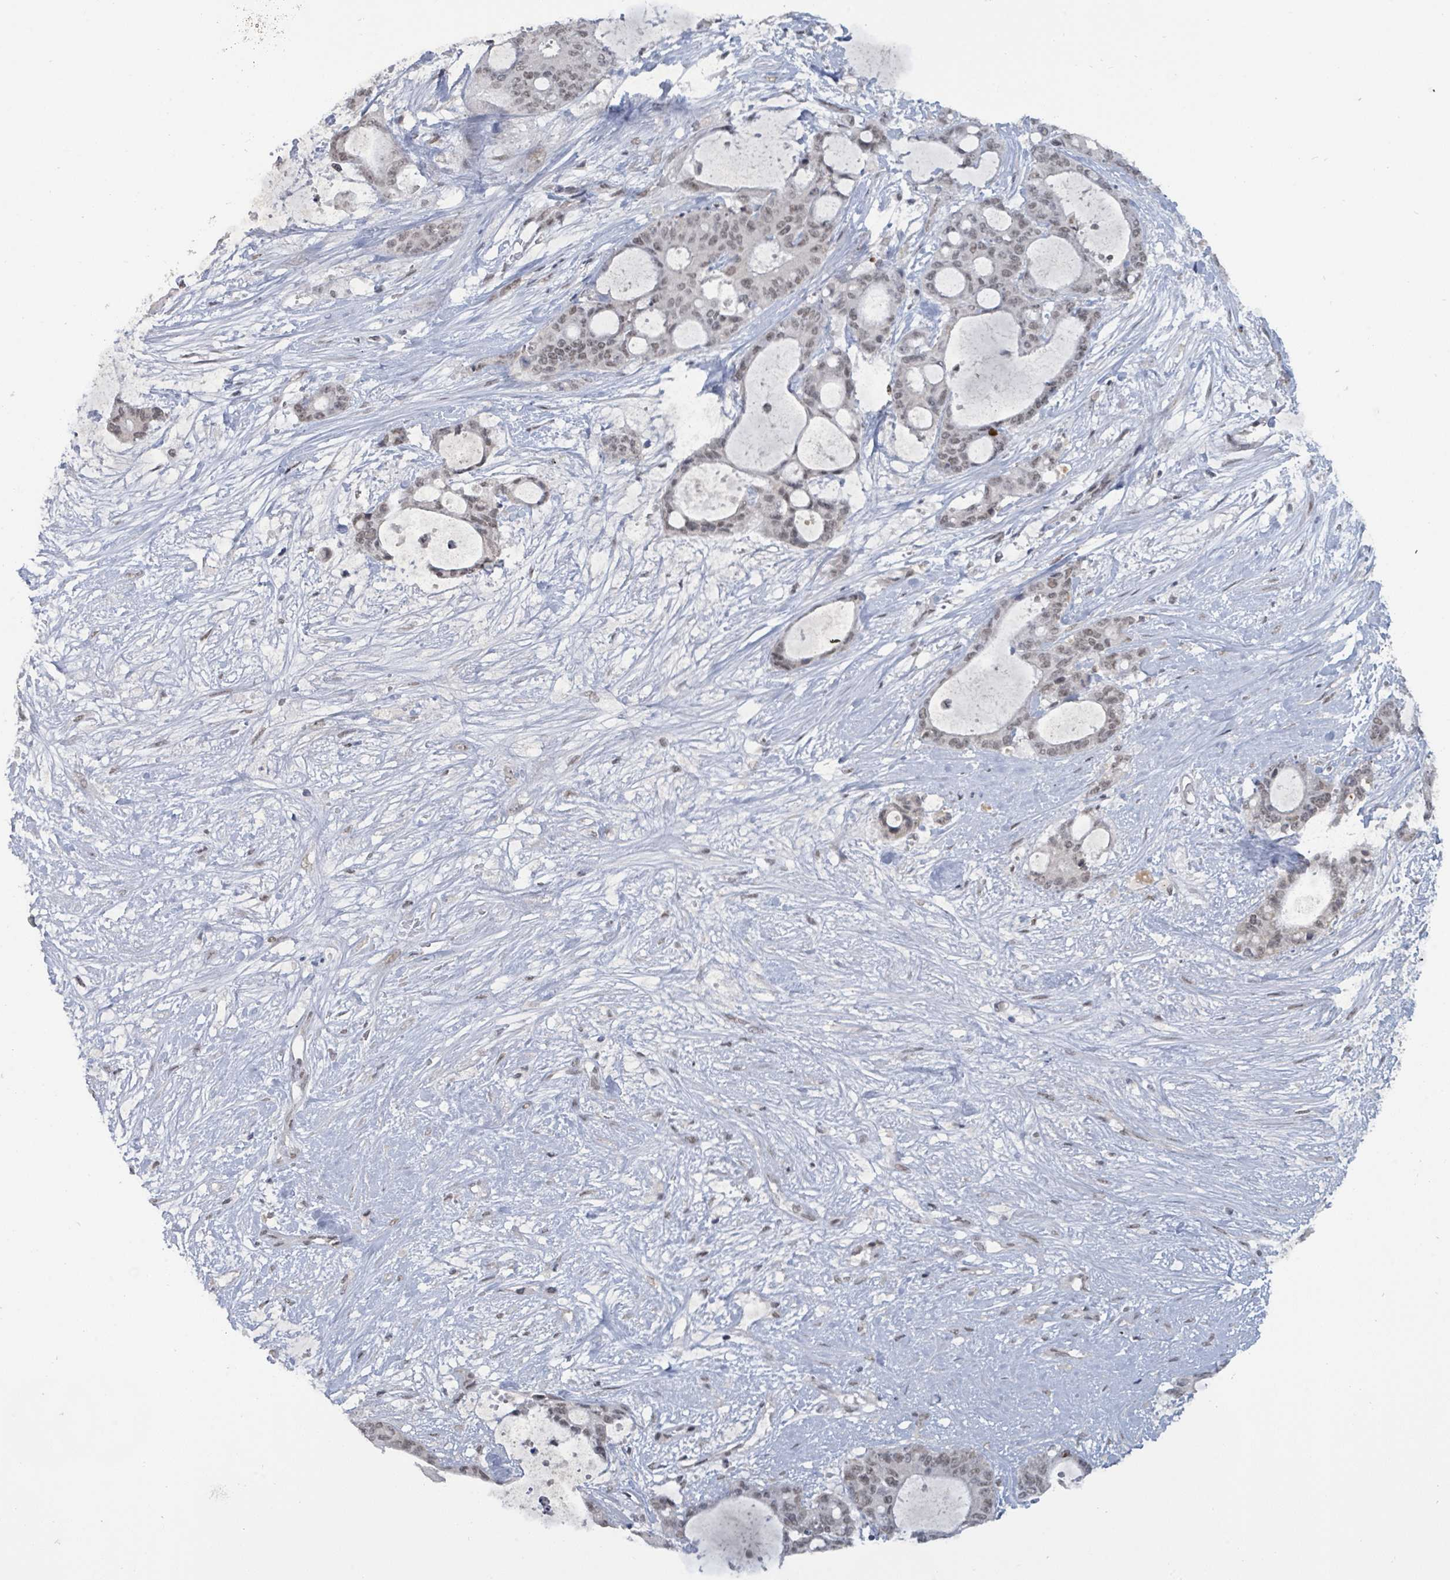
{"staining": {"intensity": "weak", "quantity": "<25%", "location": "nuclear"}, "tissue": "liver cancer", "cell_type": "Tumor cells", "image_type": "cancer", "snomed": [{"axis": "morphology", "description": "Normal tissue, NOS"}, {"axis": "morphology", "description": "Cholangiocarcinoma"}, {"axis": "topography", "description": "Liver"}, {"axis": "topography", "description": "Peripheral nerve tissue"}], "caption": "Immunohistochemistry (IHC) of human liver cancer reveals no expression in tumor cells.", "gene": "BANP", "patient": {"sex": "female", "age": 73}}